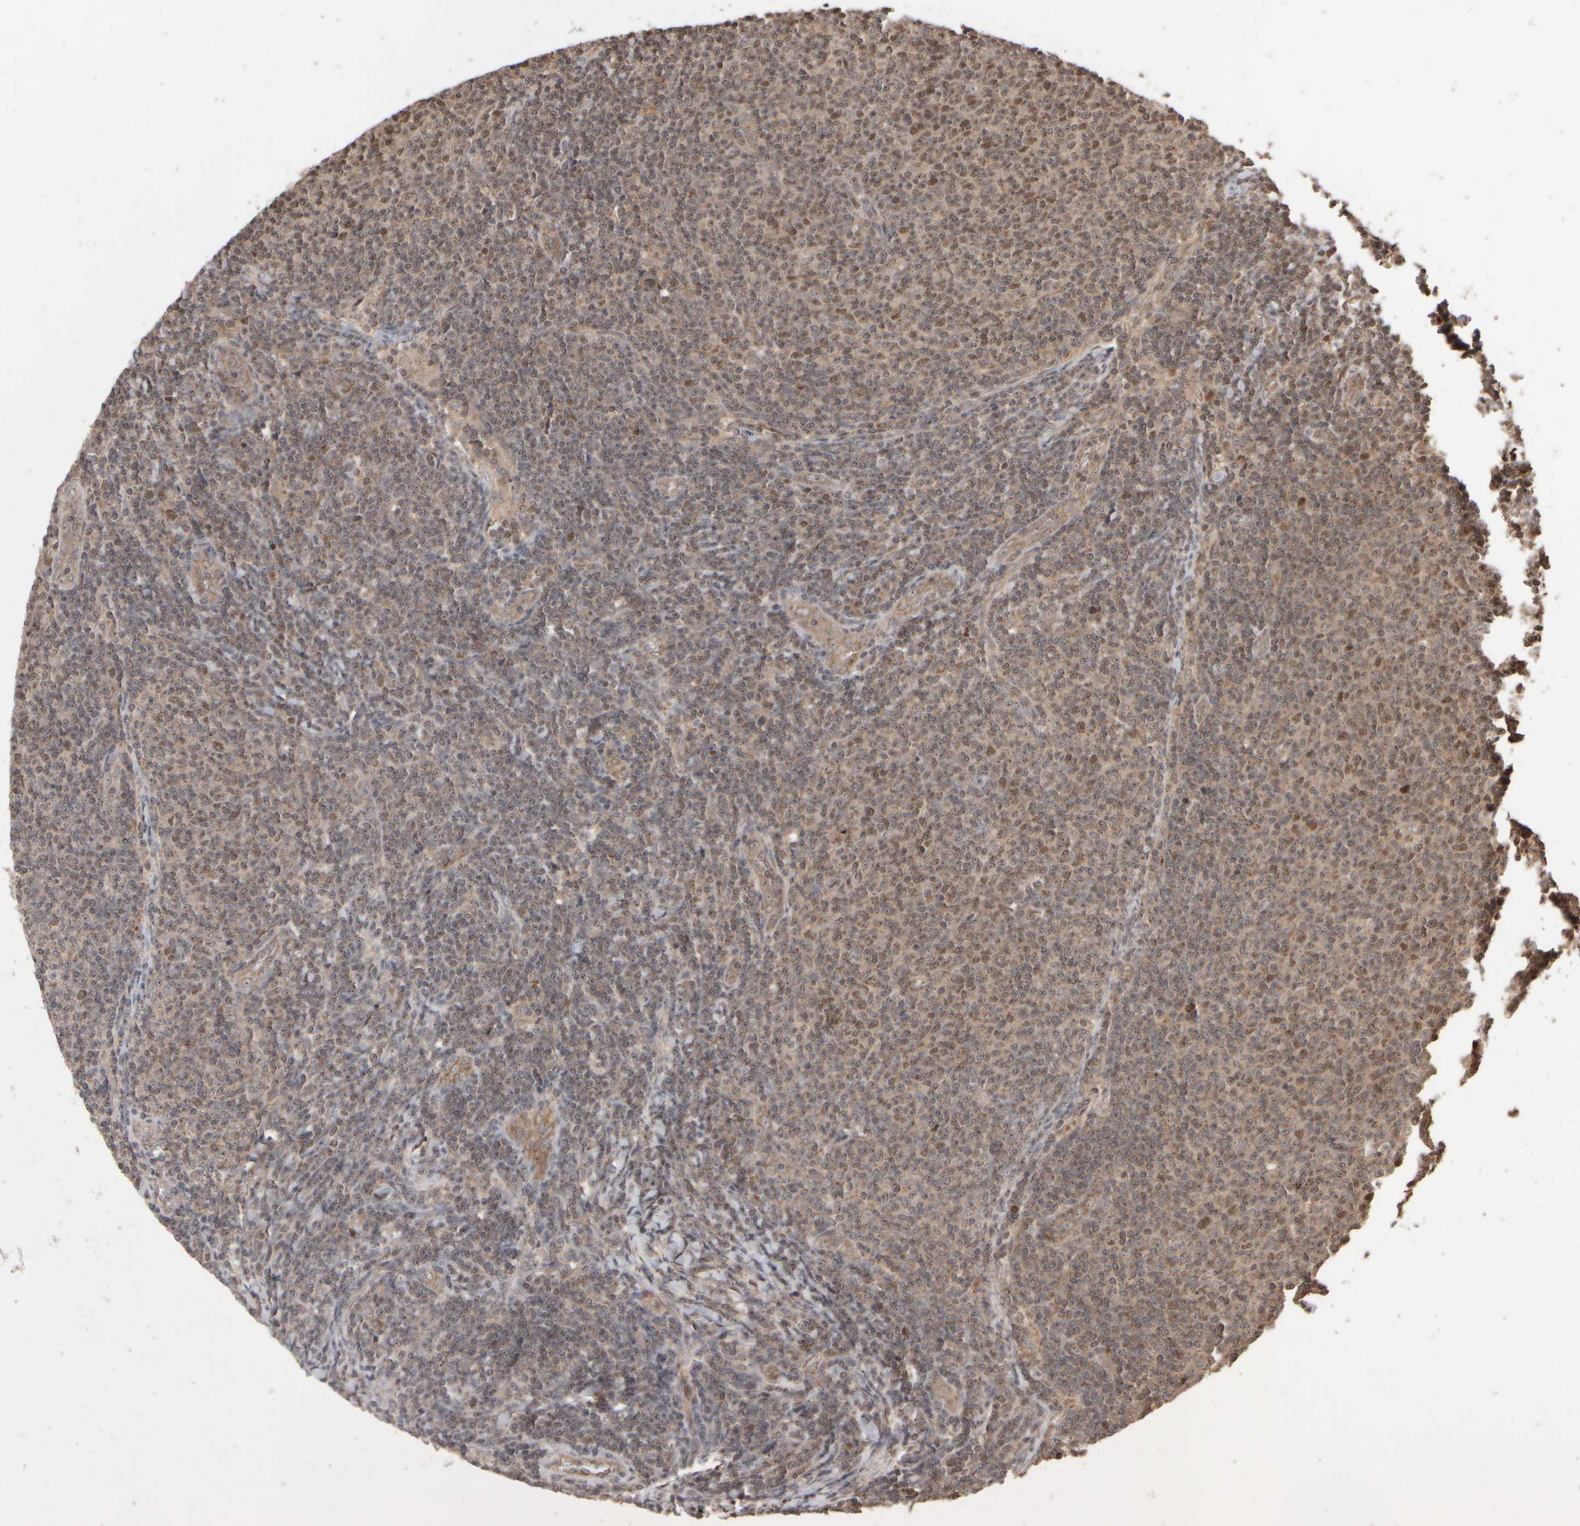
{"staining": {"intensity": "moderate", "quantity": "25%-75%", "location": "cytoplasmic/membranous,nuclear"}, "tissue": "lymphoma", "cell_type": "Tumor cells", "image_type": "cancer", "snomed": [{"axis": "morphology", "description": "Malignant lymphoma, non-Hodgkin's type, Low grade"}, {"axis": "topography", "description": "Lymph node"}], "caption": "Moderate cytoplasmic/membranous and nuclear protein staining is appreciated in about 25%-75% of tumor cells in lymphoma.", "gene": "ABHD11", "patient": {"sex": "male", "age": 66}}